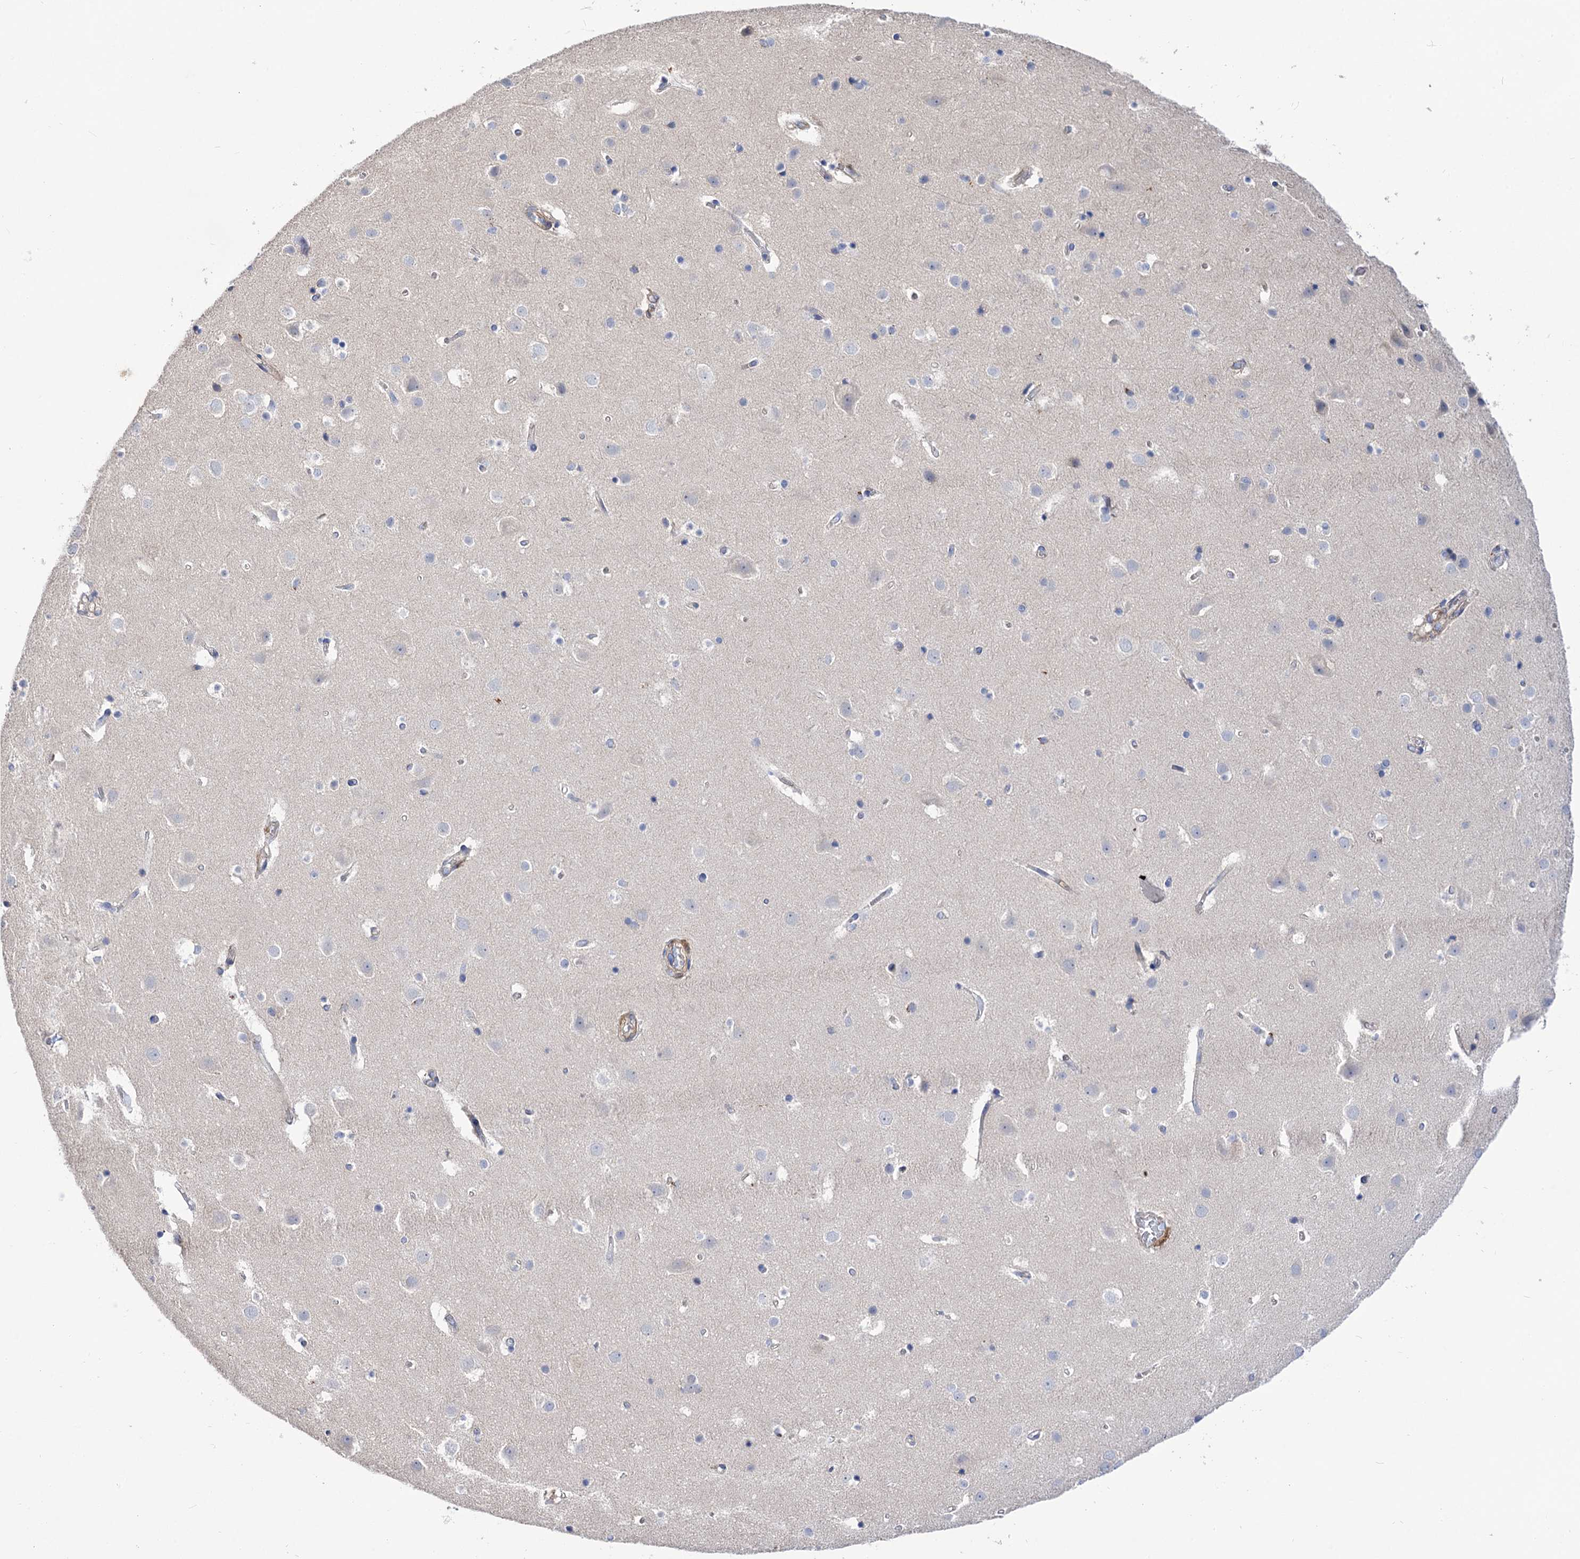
{"staining": {"intensity": "negative", "quantity": "none", "location": "none"}, "tissue": "cerebral cortex", "cell_type": "Endothelial cells", "image_type": "normal", "snomed": [{"axis": "morphology", "description": "Normal tissue, NOS"}, {"axis": "topography", "description": "Cerebral cortex"}], "caption": "The image reveals no significant staining in endothelial cells of cerebral cortex. (Stains: DAB (3,3'-diaminobenzidine) IHC with hematoxylin counter stain, Microscopy: brightfield microscopy at high magnification).", "gene": "NUDCD2", "patient": {"sex": "male", "age": 54}}